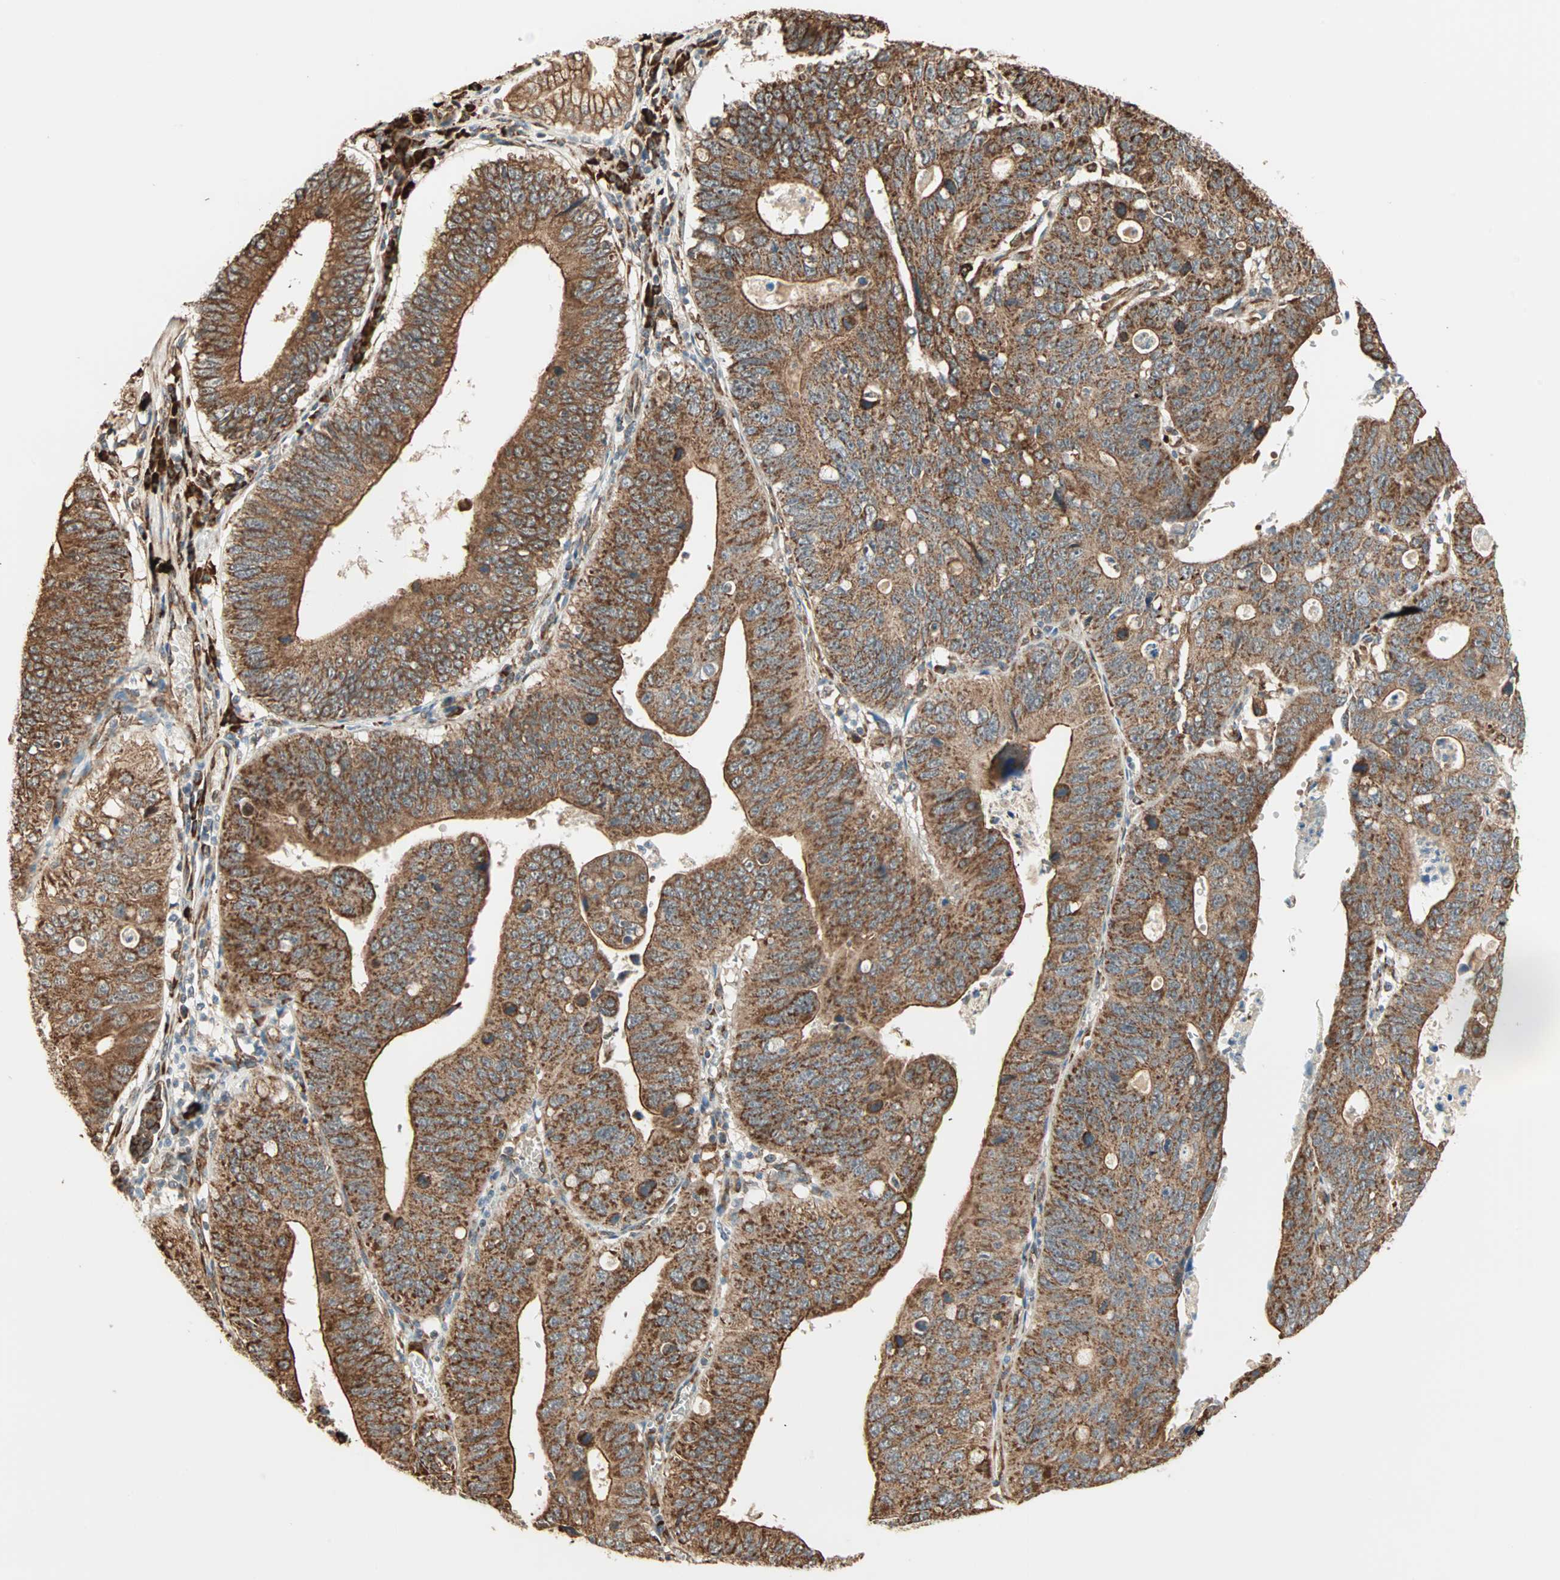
{"staining": {"intensity": "strong", "quantity": ">75%", "location": "cytoplasmic/membranous"}, "tissue": "stomach cancer", "cell_type": "Tumor cells", "image_type": "cancer", "snomed": [{"axis": "morphology", "description": "Adenocarcinoma, NOS"}, {"axis": "topography", "description": "Stomach"}], "caption": "Protein expression analysis of human stomach cancer (adenocarcinoma) reveals strong cytoplasmic/membranous expression in about >75% of tumor cells.", "gene": "P4HA1", "patient": {"sex": "male", "age": 59}}